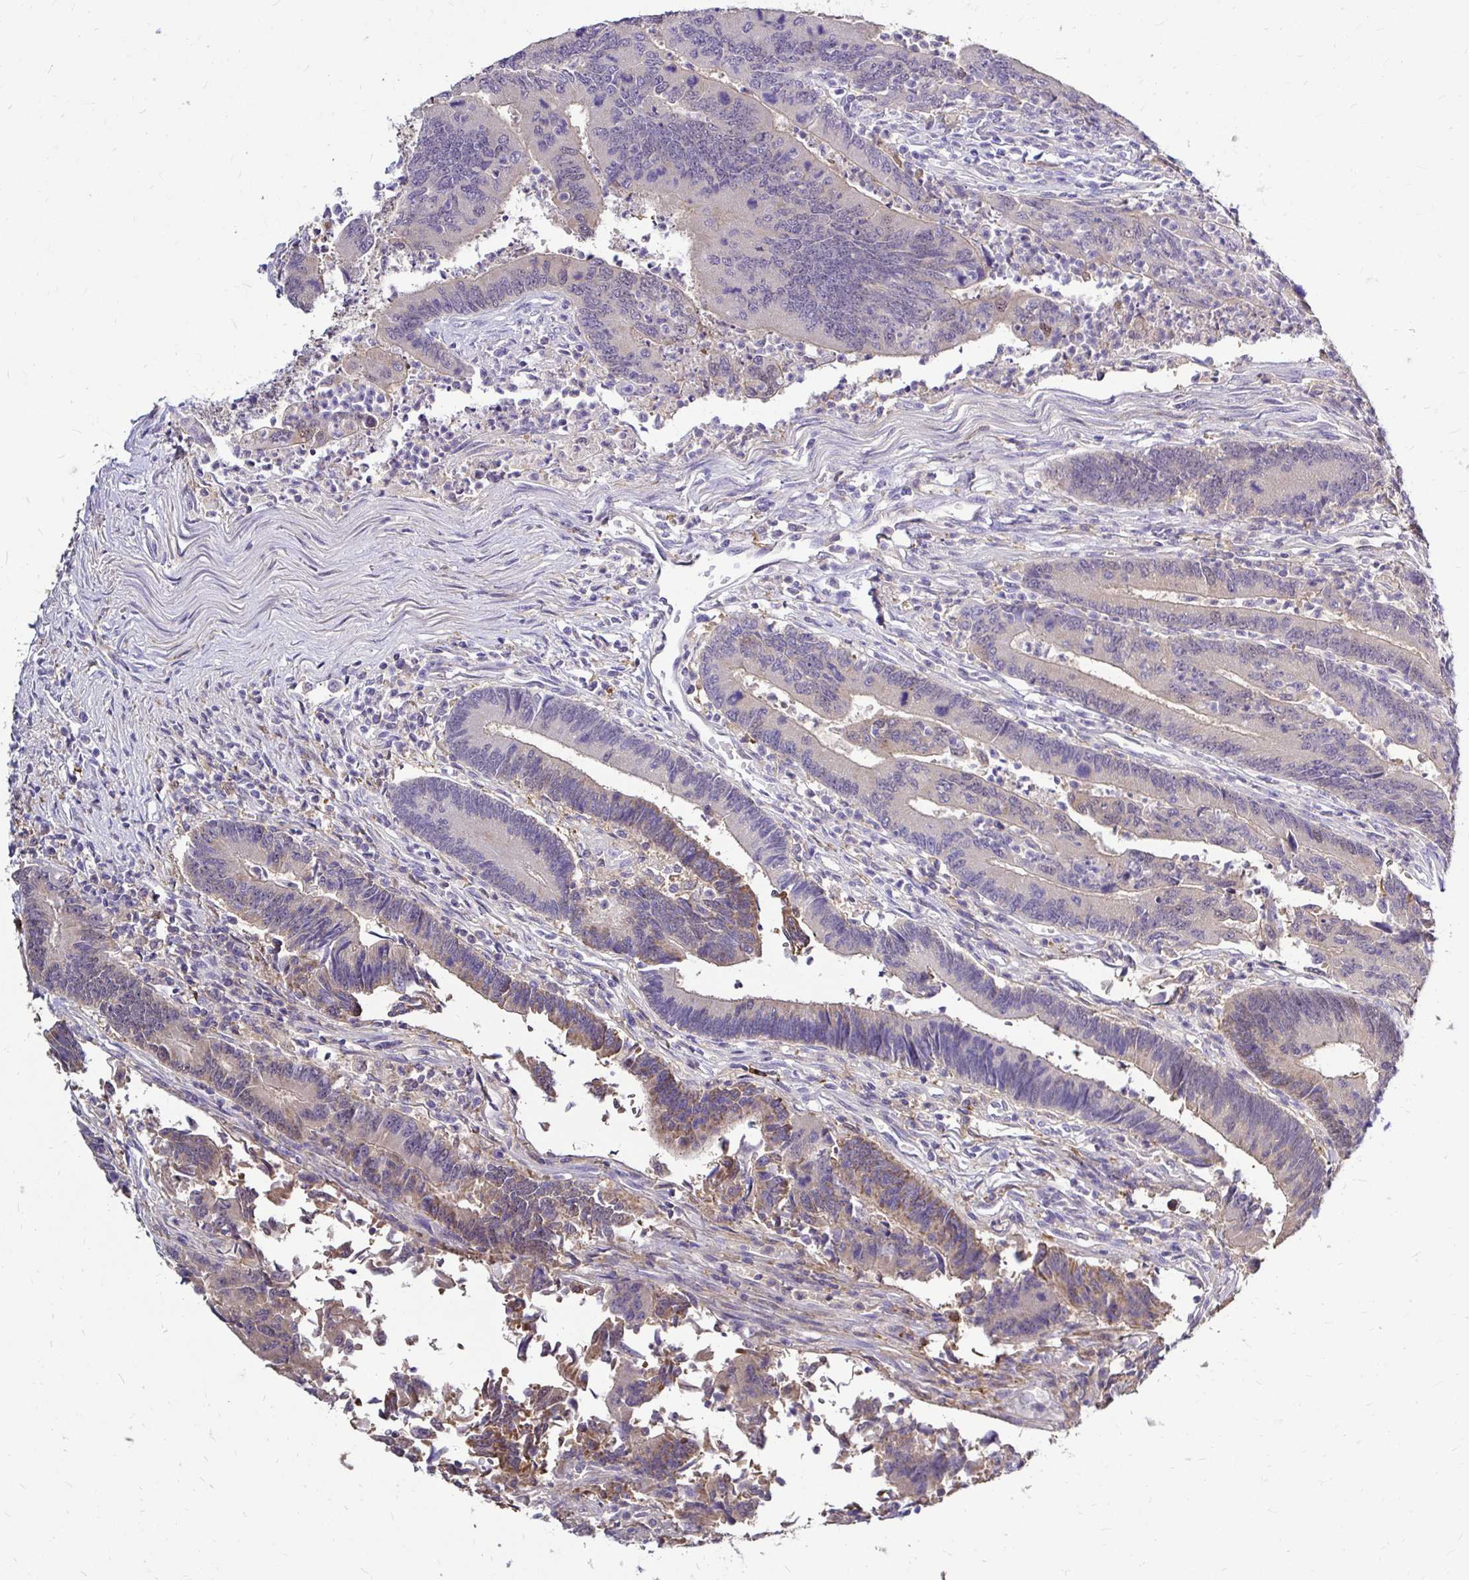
{"staining": {"intensity": "weak", "quantity": "<25%", "location": "cytoplasmic/membranous"}, "tissue": "colorectal cancer", "cell_type": "Tumor cells", "image_type": "cancer", "snomed": [{"axis": "morphology", "description": "Adenocarcinoma, NOS"}, {"axis": "topography", "description": "Colon"}], "caption": "Tumor cells show no significant protein positivity in colorectal cancer.", "gene": "IDH1", "patient": {"sex": "female", "age": 67}}